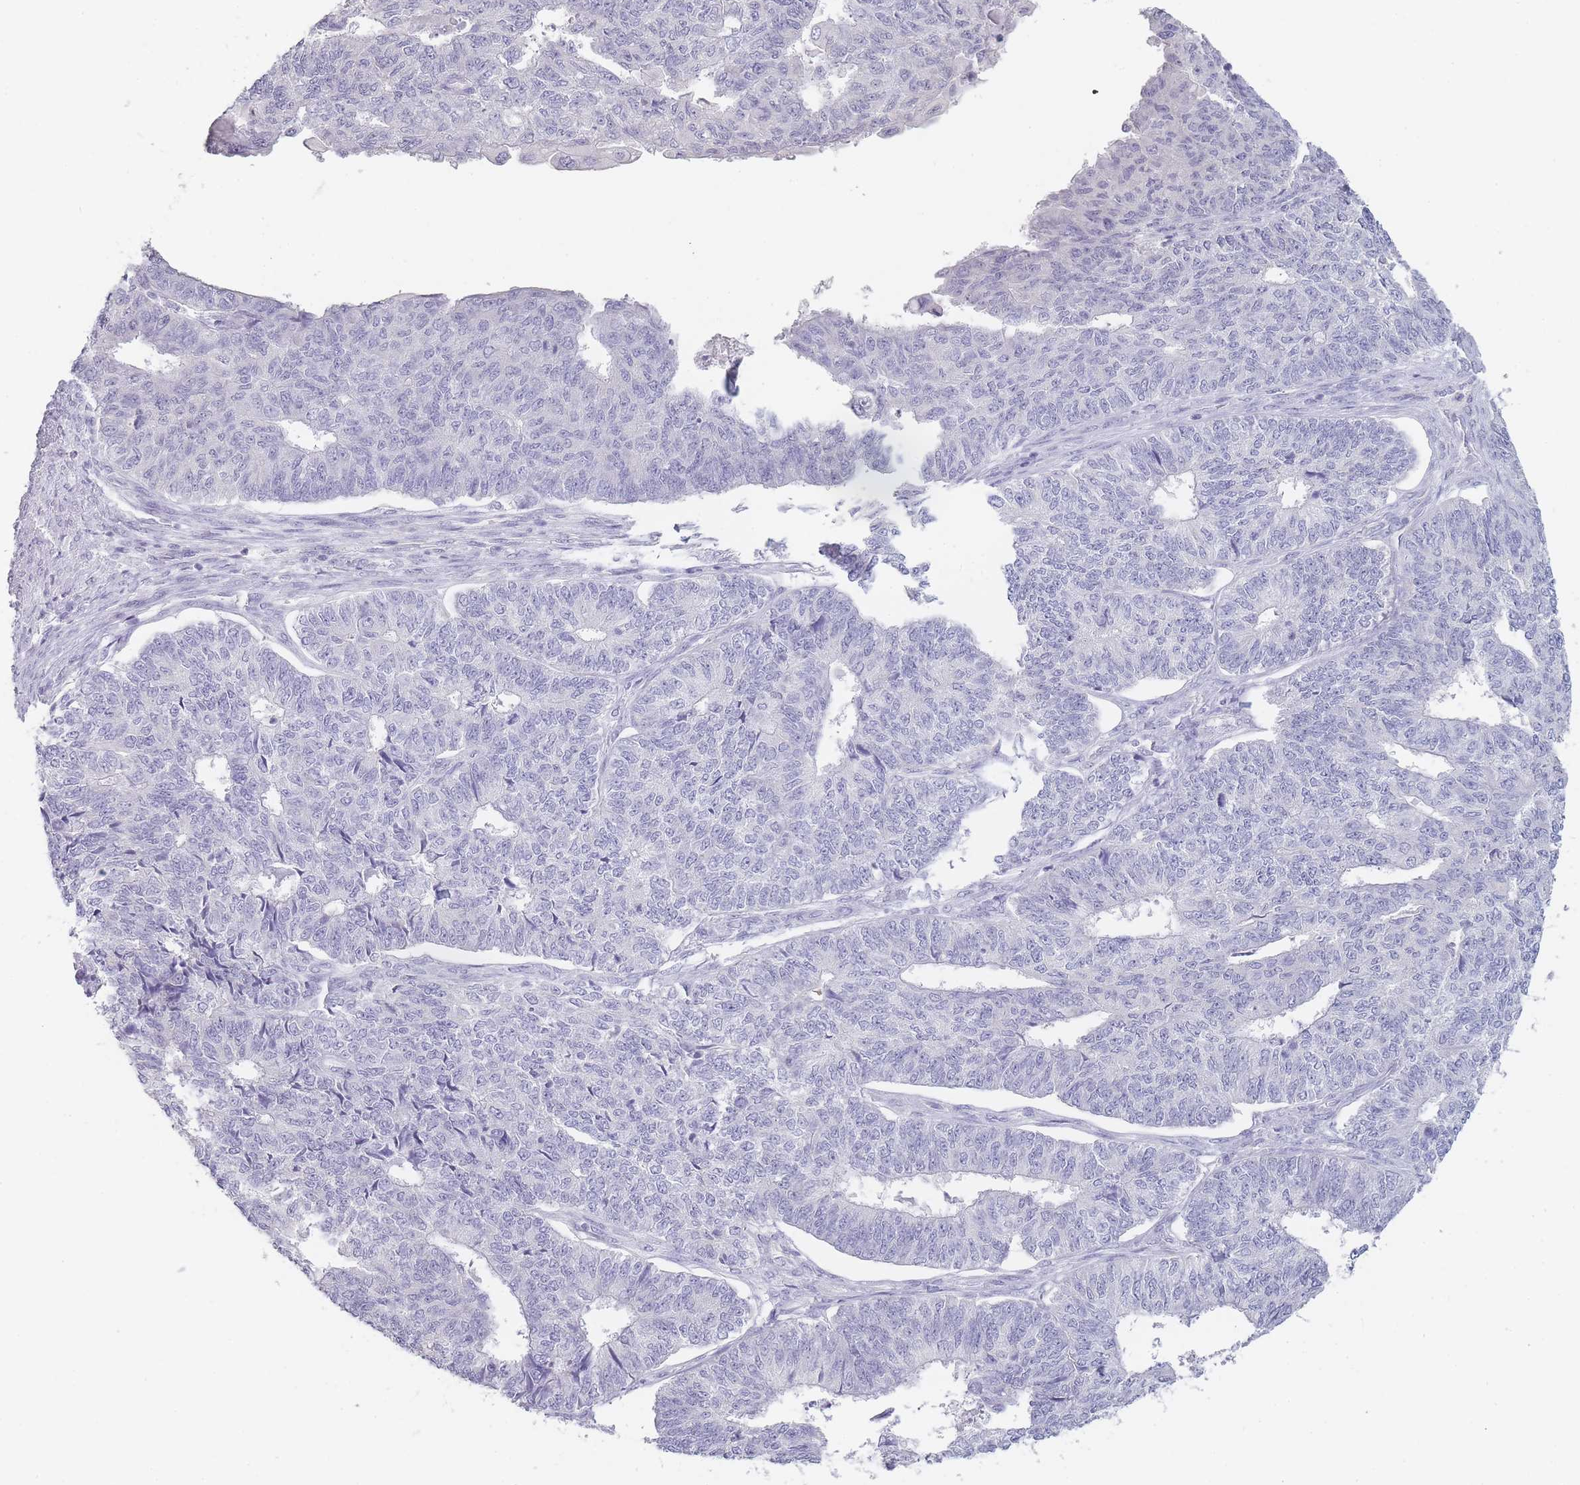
{"staining": {"intensity": "negative", "quantity": "none", "location": "none"}, "tissue": "endometrial cancer", "cell_type": "Tumor cells", "image_type": "cancer", "snomed": [{"axis": "morphology", "description": "Adenocarcinoma, NOS"}, {"axis": "topography", "description": "Endometrium"}], "caption": "DAB (3,3'-diaminobenzidine) immunohistochemical staining of human endometrial adenocarcinoma displays no significant staining in tumor cells.", "gene": "INS", "patient": {"sex": "female", "age": 32}}